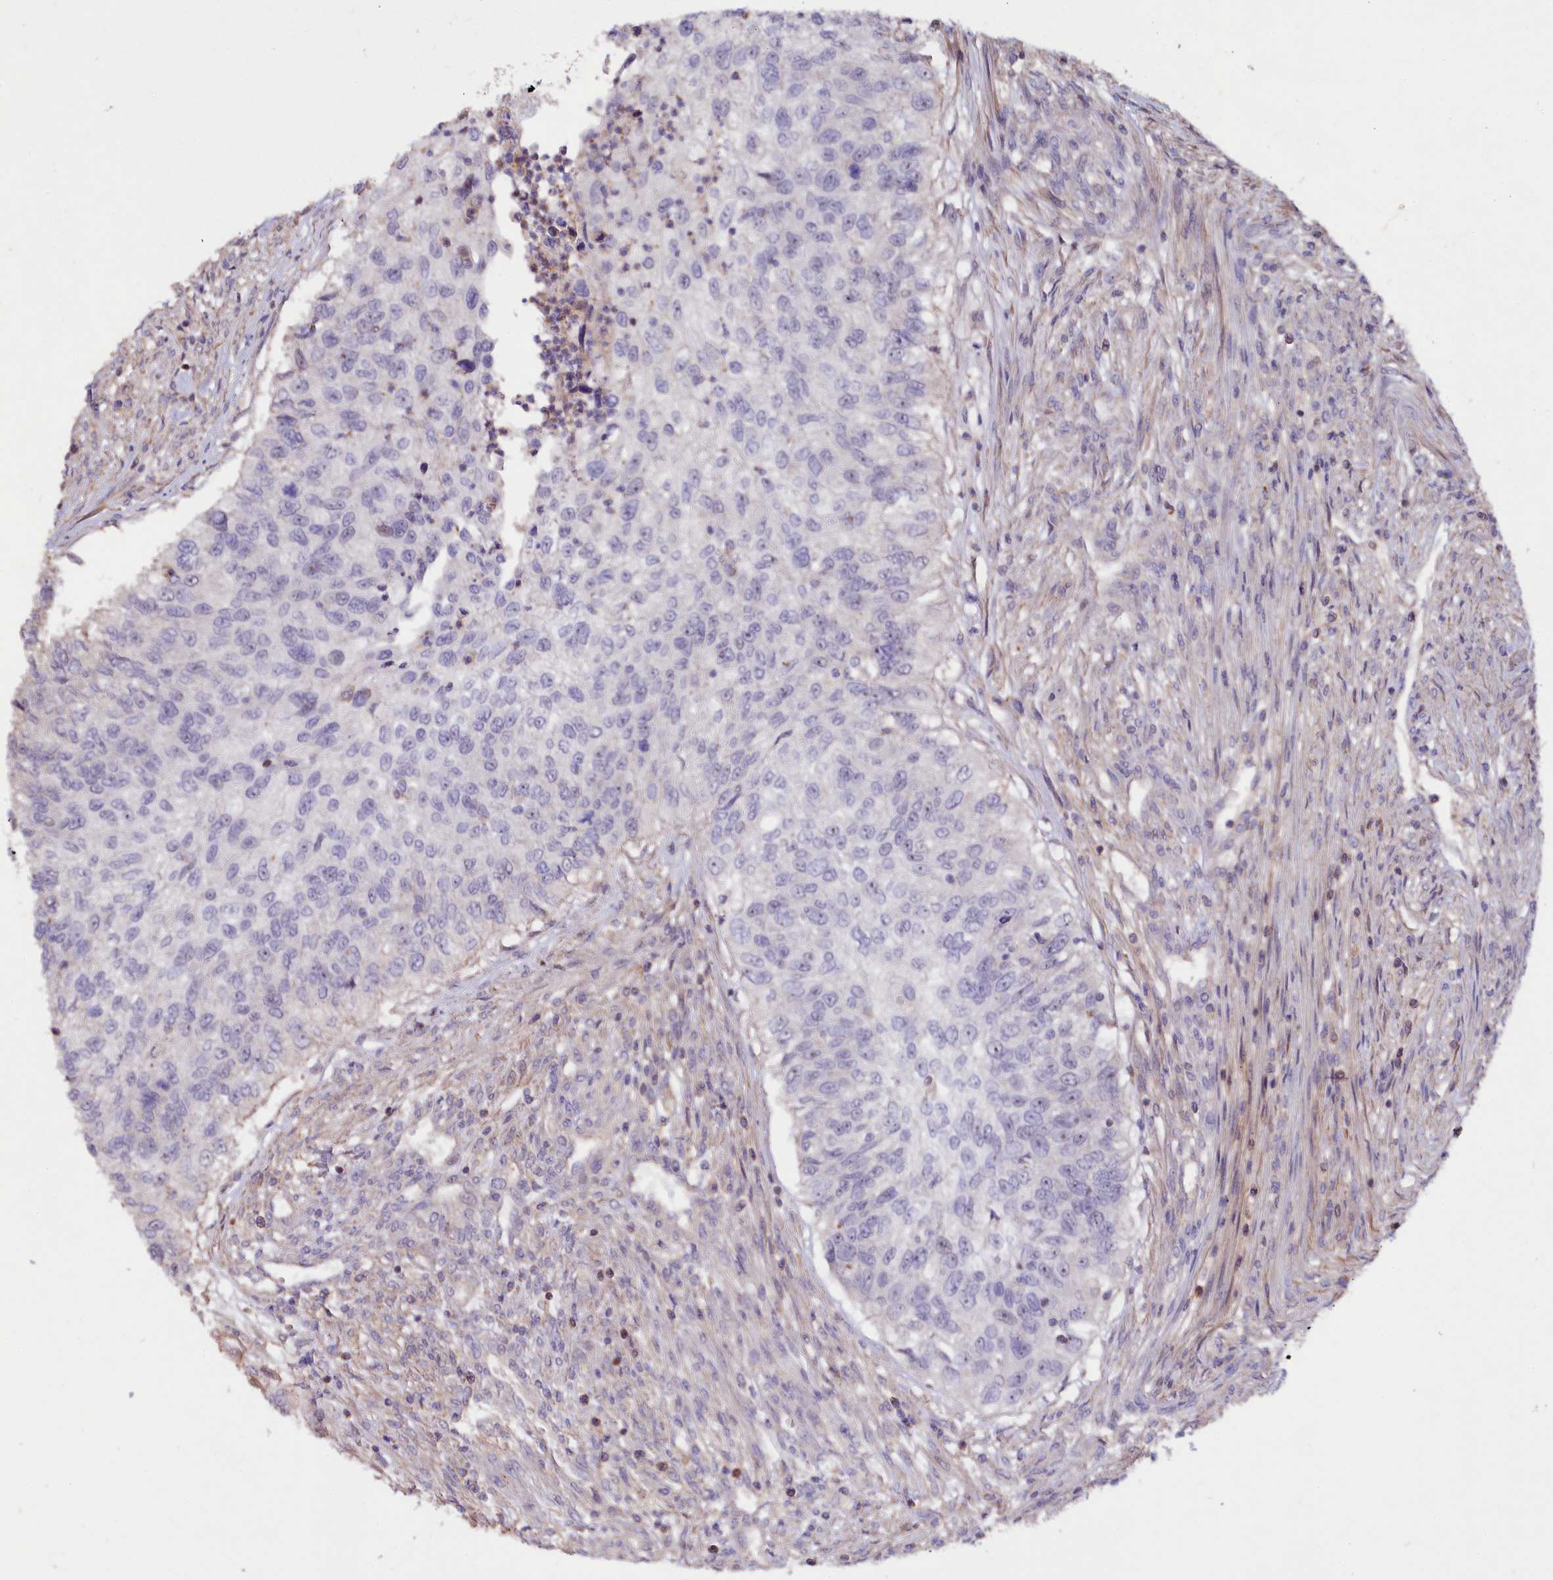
{"staining": {"intensity": "negative", "quantity": "none", "location": "none"}, "tissue": "urothelial cancer", "cell_type": "Tumor cells", "image_type": "cancer", "snomed": [{"axis": "morphology", "description": "Urothelial carcinoma, High grade"}, {"axis": "topography", "description": "Urinary bladder"}], "caption": "An IHC micrograph of urothelial cancer is shown. There is no staining in tumor cells of urothelial cancer. The staining was performed using DAB to visualize the protein expression in brown, while the nuclei were stained in blue with hematoxylin (Magnification: 20x).", "gene": "RPUSD3", "patient": {"sex": "female", "age": 60}}